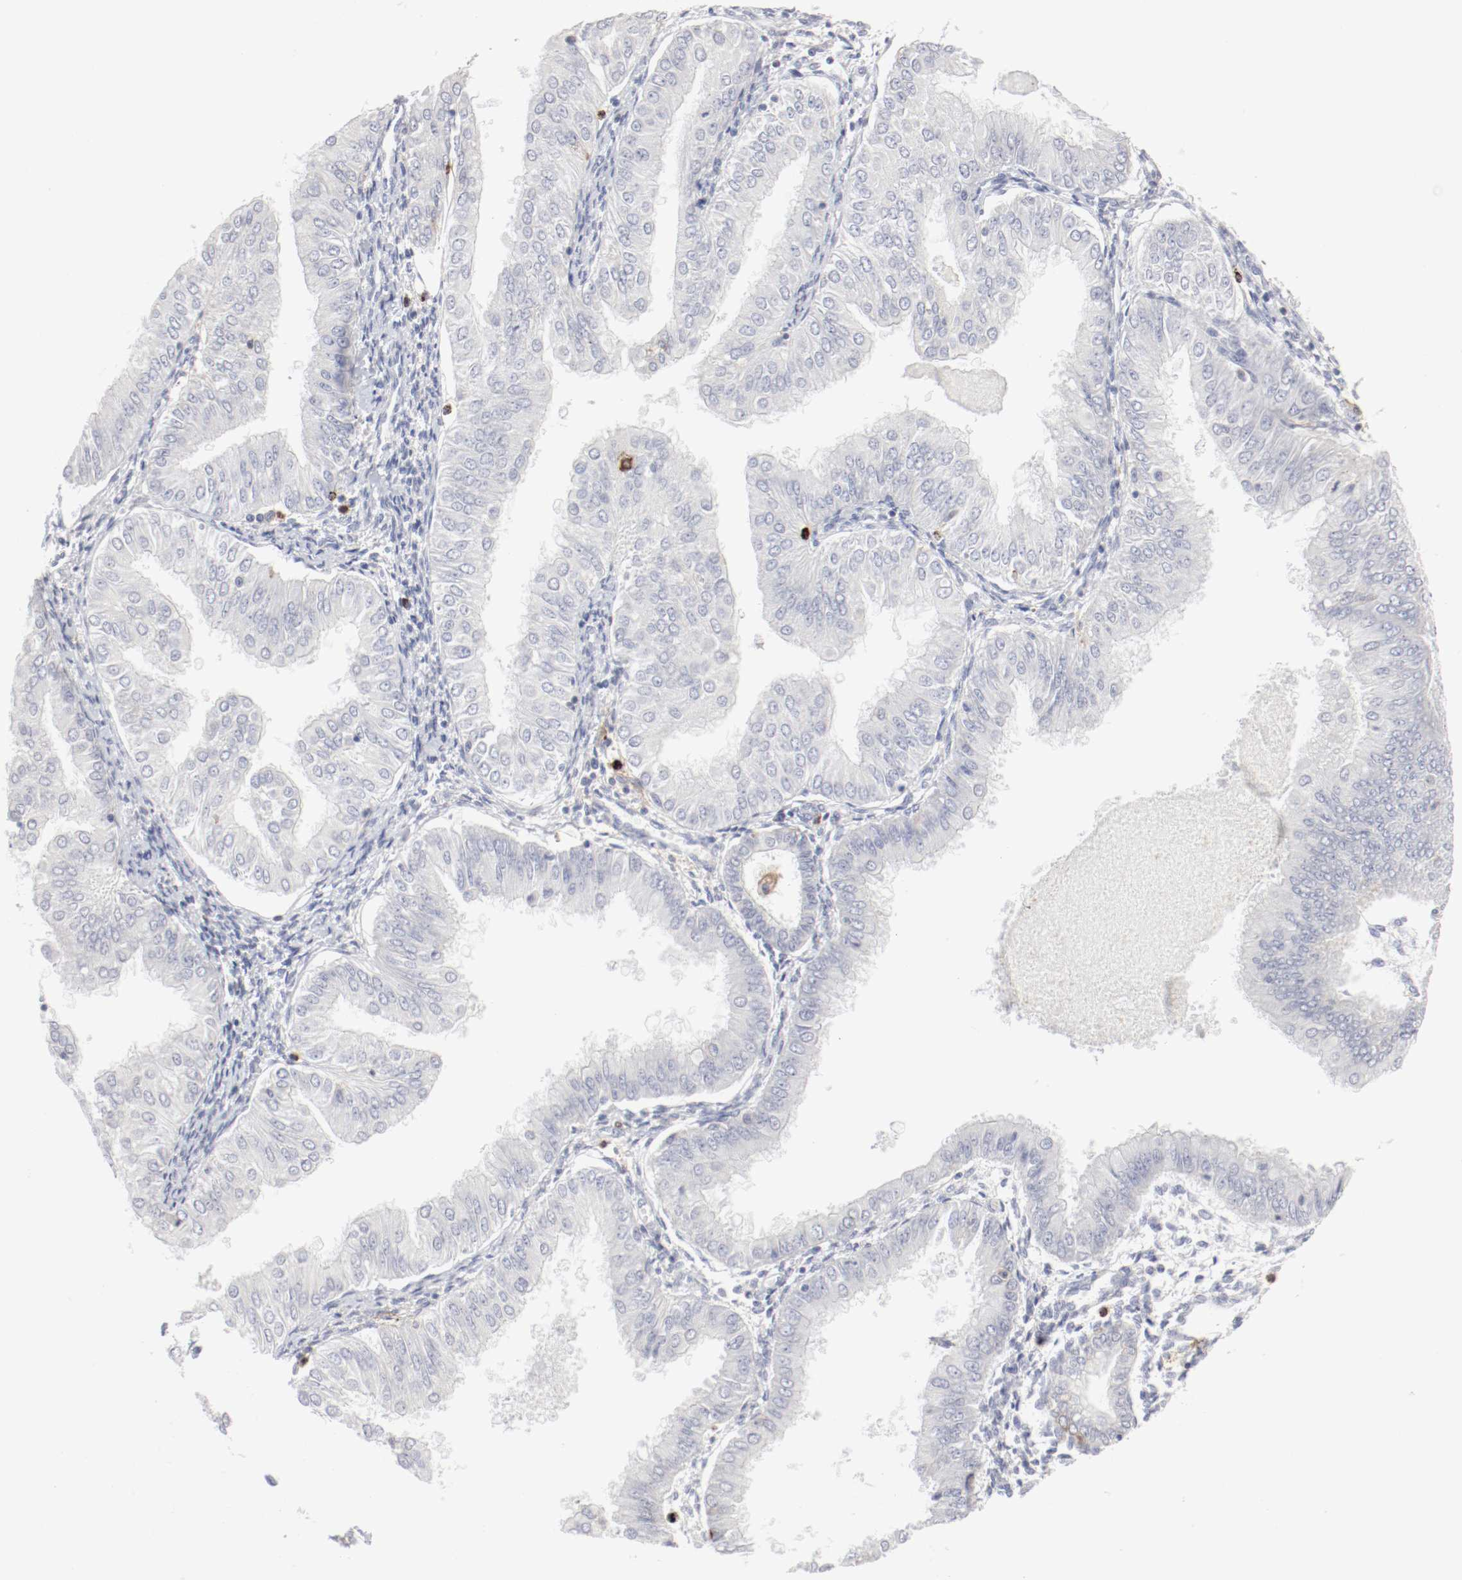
{"staining": {"intensity": "negative", "quantity": "none", "location": "none"}, "tissue": "endometrial cancer", "cell_type": "Tumor cells", "image_type": "cancer", "snomed": [{"axis": "morphology", "description": "Adenocarcinoma, NOS"}, {"axis": "topography", "description": "Endometrium"}], "caption": "DAB immunohistochemical staining of endometrial adenocarcinoma reveals no significant positivity in tumor cells.", "gene": "ITGAX", "patient": {"sex": "female", "age": 53}}